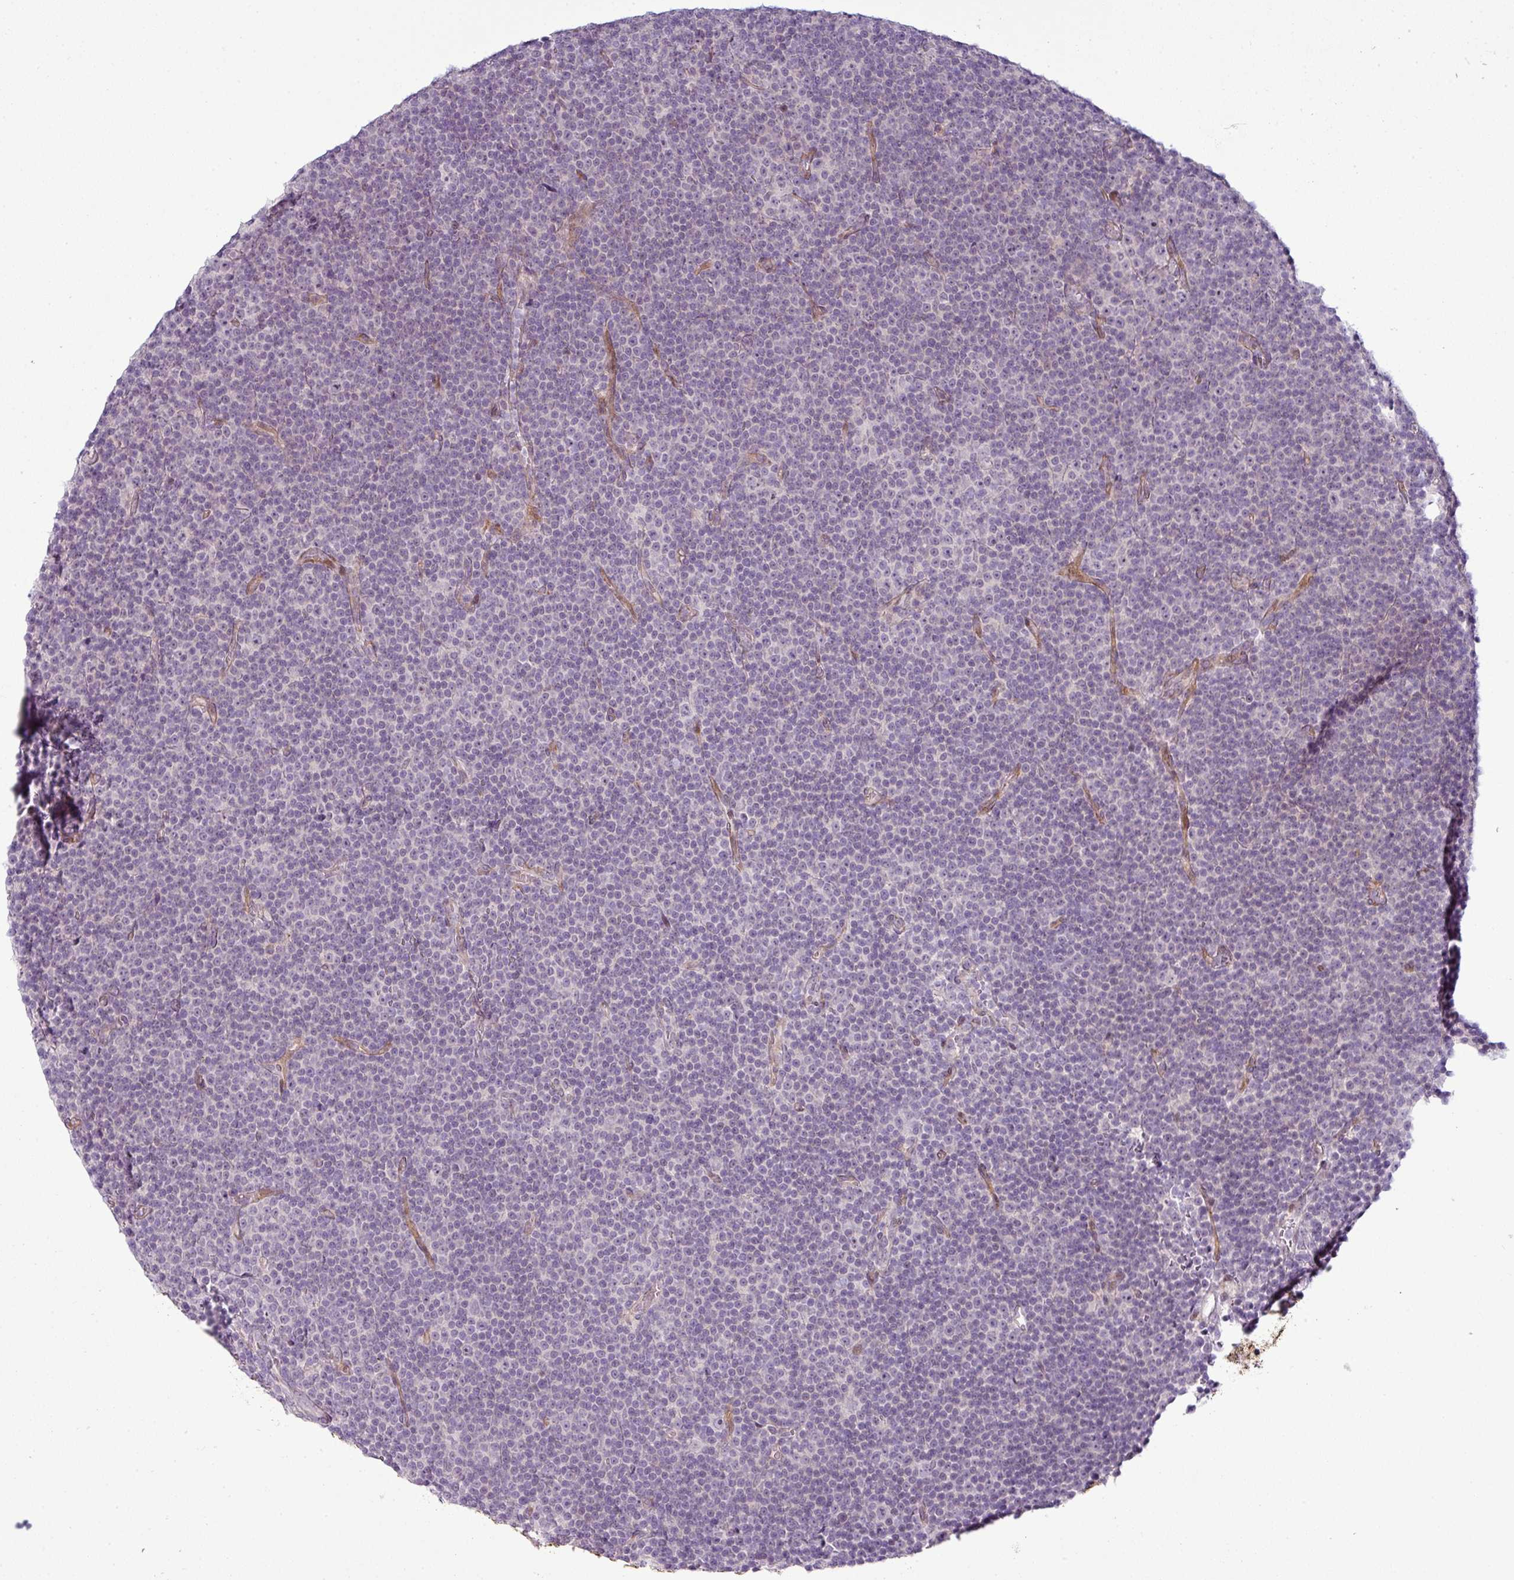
{"staining": {"intensity": "negative", "quantity": "none", "location": "none"}, "tissue": "lymphoma", "cell_type": "Tumor cells", "image_type": "cancer", "snomed": [{"axis": "morphology", "description": "Malignant lymphoma, non-Hodgkin's type, Low grade"}, {"axis": "topography", "description": "Lymph node"}], "caption": "The immunohistochemistry (IHC) photomicrograph has no significant staining in tumor cells of lymphoma tissue.", "gene": "ZNF688", "patient": {"sex": "female", "age": 67}}